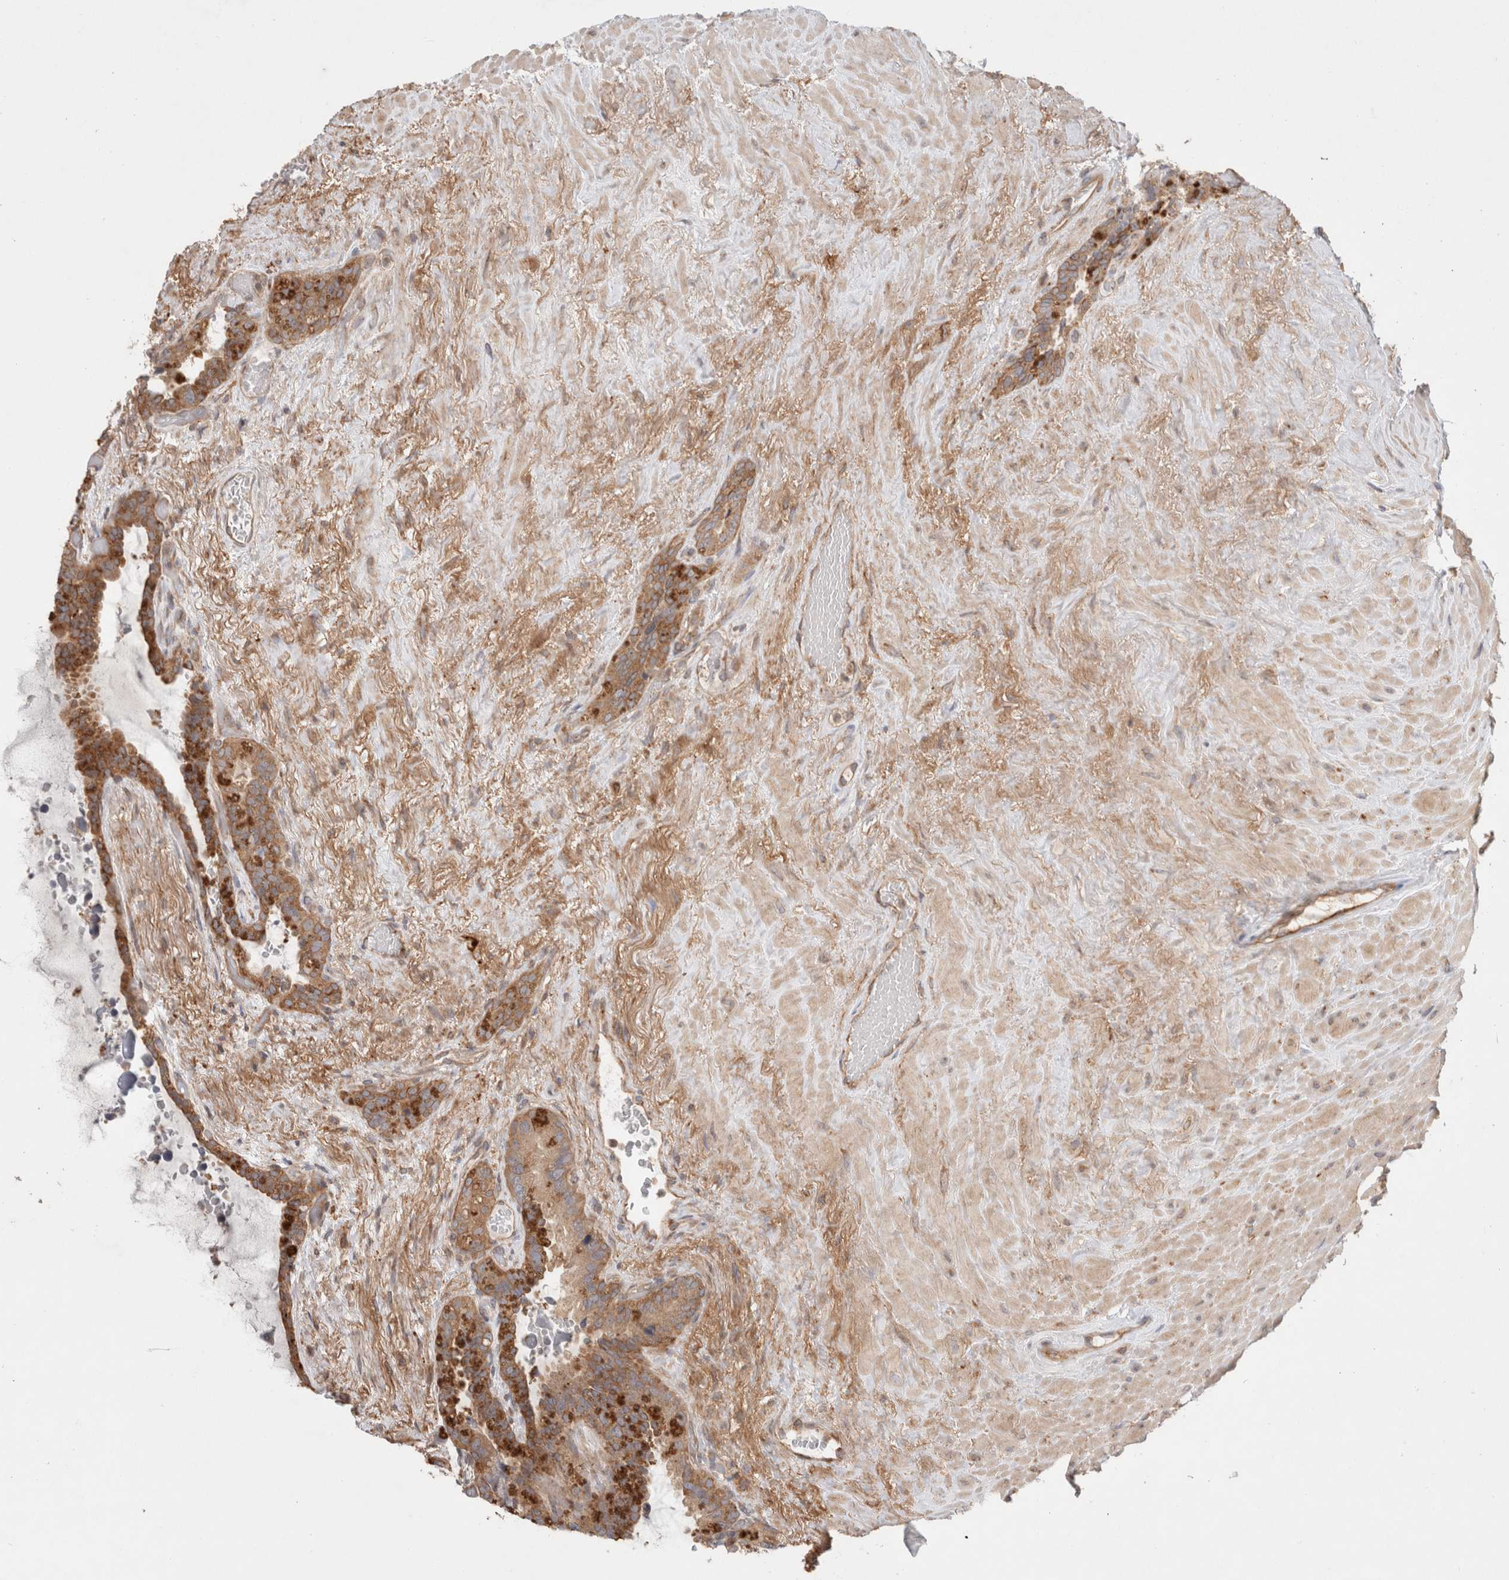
{"staining": {"intensity": "moderate", "quantity": "25%-75%", "location": "cytoplasmic/membranous"}, "tissue": "seminal vesicle", "cell_type": "Glandular cells", "image_type": "normal", "snomed": [{"axis": "morphology", "description": "Normal tissue, NOS"}, {"axis": "topography", "description": "Seminal veicle"}], "caption": "Immunohistochemistry histopathology image of normal seminal vesicle stained for a protein (brown), which displays medium levels of moderate cytoplasmic/membranous expression in about 25%-75% of glandular cells.", "gene": "HROB", "patient": {"sex": "male", "age": 80}}